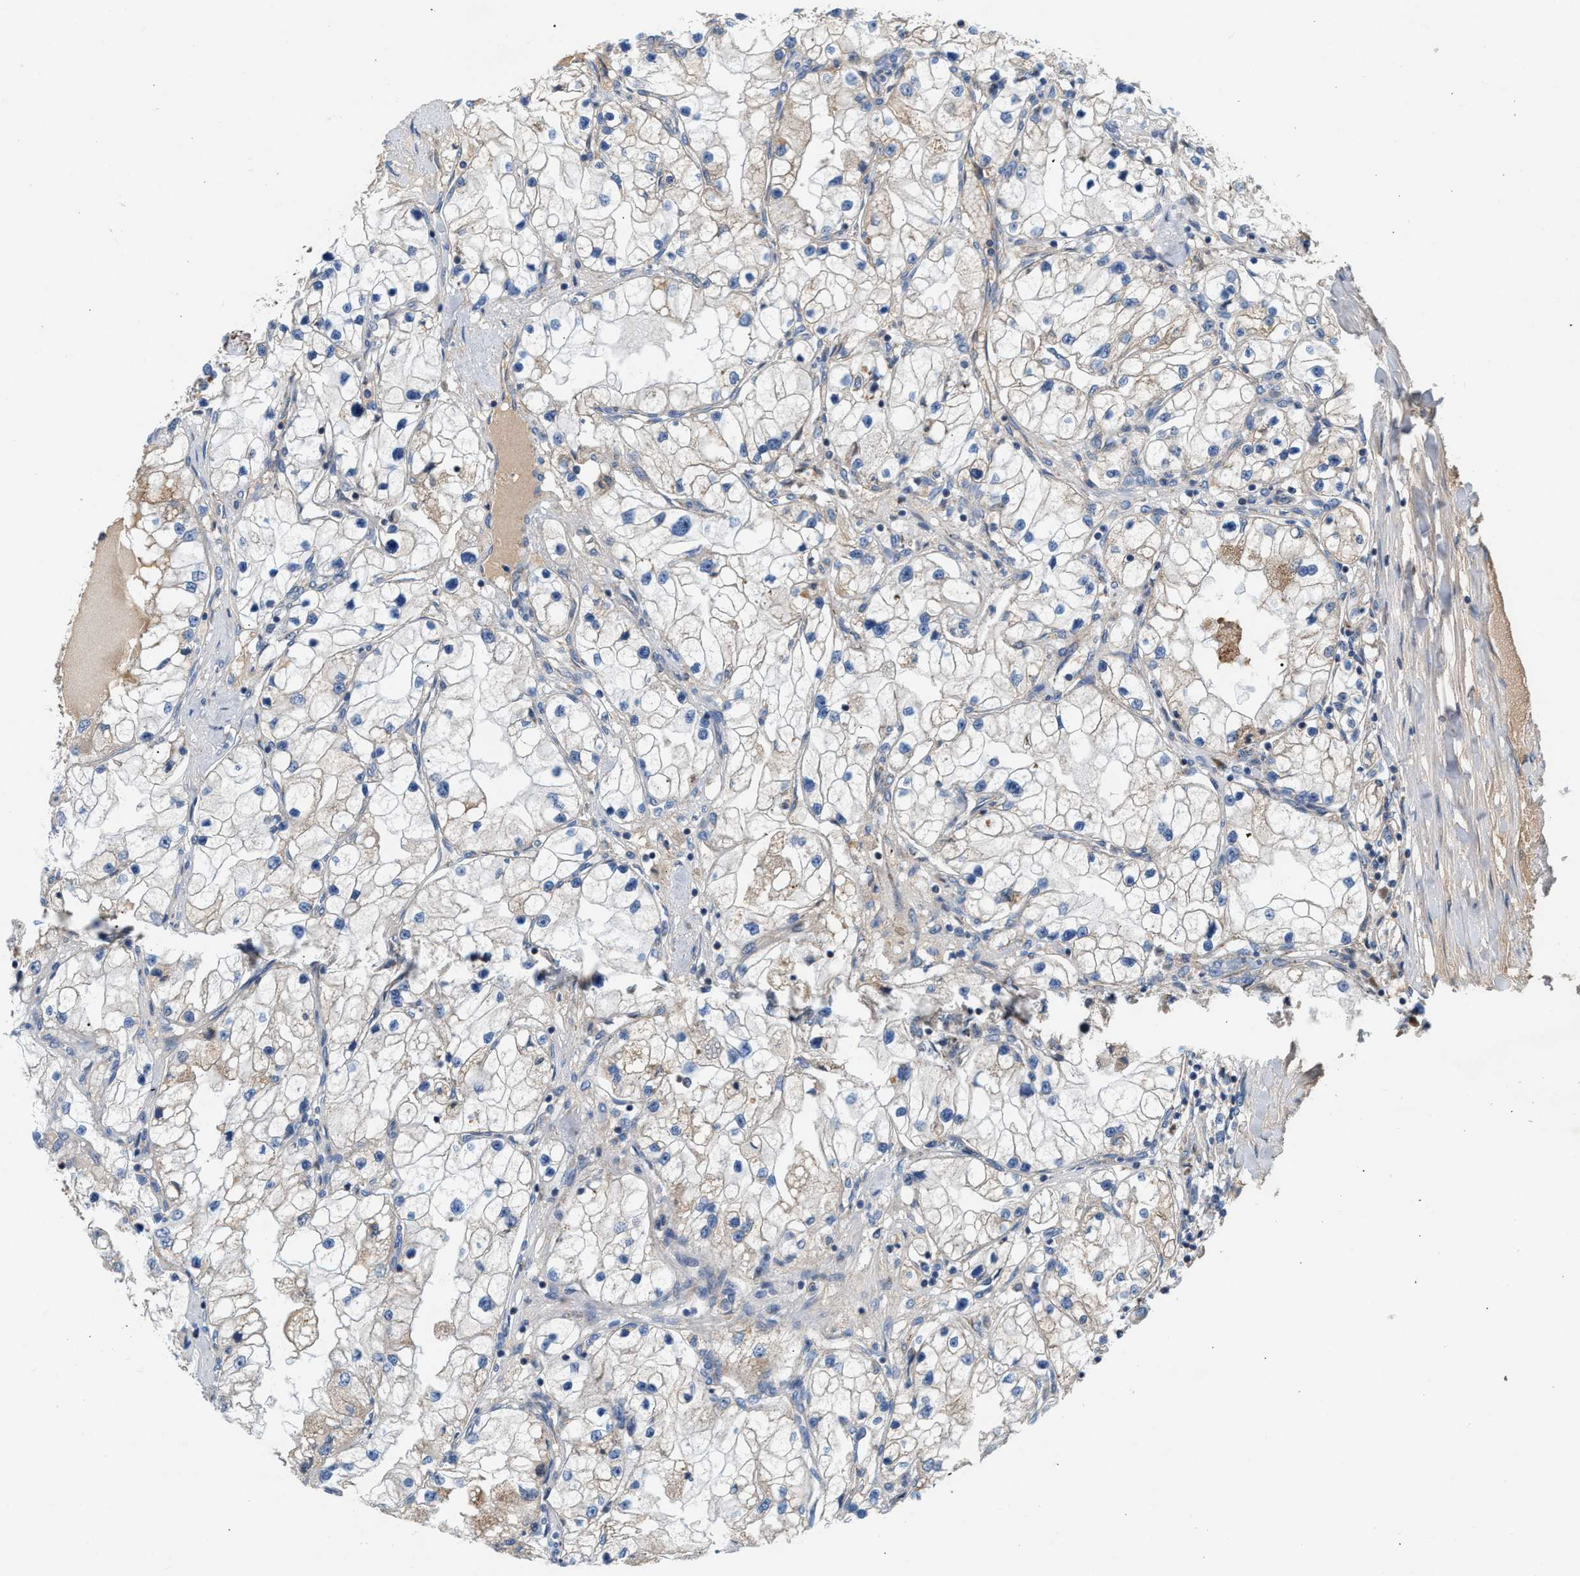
{"staining": {"intensity": "weak", "quantity": "25%-75%", "location": "cytoplasmic/membranous"}, "tissue": "renal cancer", "cell_type": "Tumor cells", "image_type": "cancer", "snomed": [{"axis": "morphology", "description": "Adenocarcinoma, NOS"}, {"axis": "topography", "description": "Kidney"}], "caption": "Renal cancer was stained to show a protein in brown. There is low levels of weak cytoplasmic/membranous expression in approximately 25%-75% of tumor cells. (IHC, brightfield microscopy, high magnification).", "gene": "PMPCA", "patient": {"sex": "male", "age": 68}}